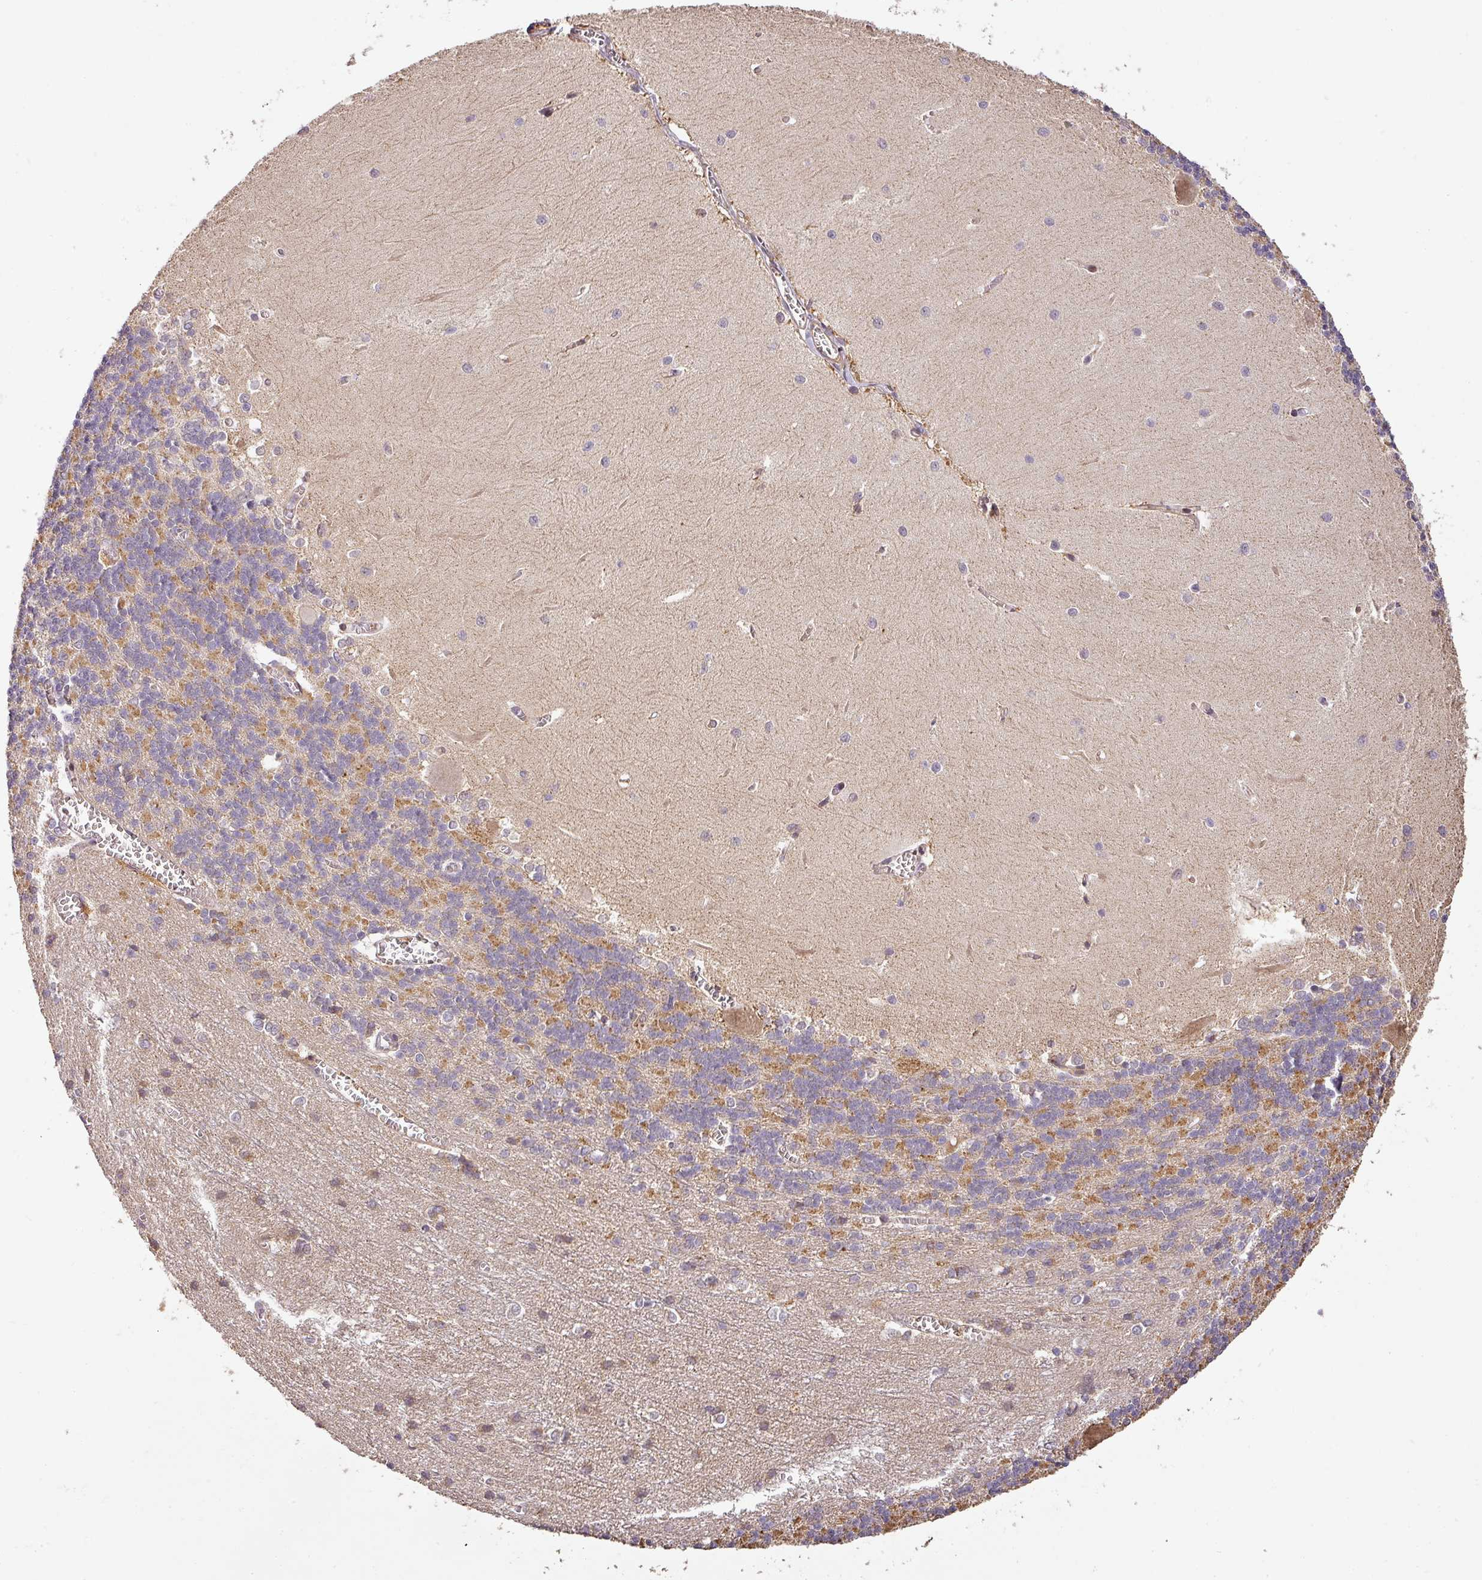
{"staining": {"intensity": "moderate", "quantity": "<25%", "location": "cytoplasmic/membranous"}, "tissue": "cerebellum", "cell_type": "Cells in granular layer", "image_type": "normal", "snomed": [{"axis": "morphology", "description": "Normal tissue, NOS"}, {"axis": "topography", "description": "Cerebellum"}], "caption": "DAB (3,3'-diaminobenzidine) immunohistochemical staining of normal human cerebellum displays moderate cytoplasmic/membranous protein positivity in approximately <25% of cells in granular layer.", "gene": "BPIFB3", "patient": {"sex": "male", "age": 37}}